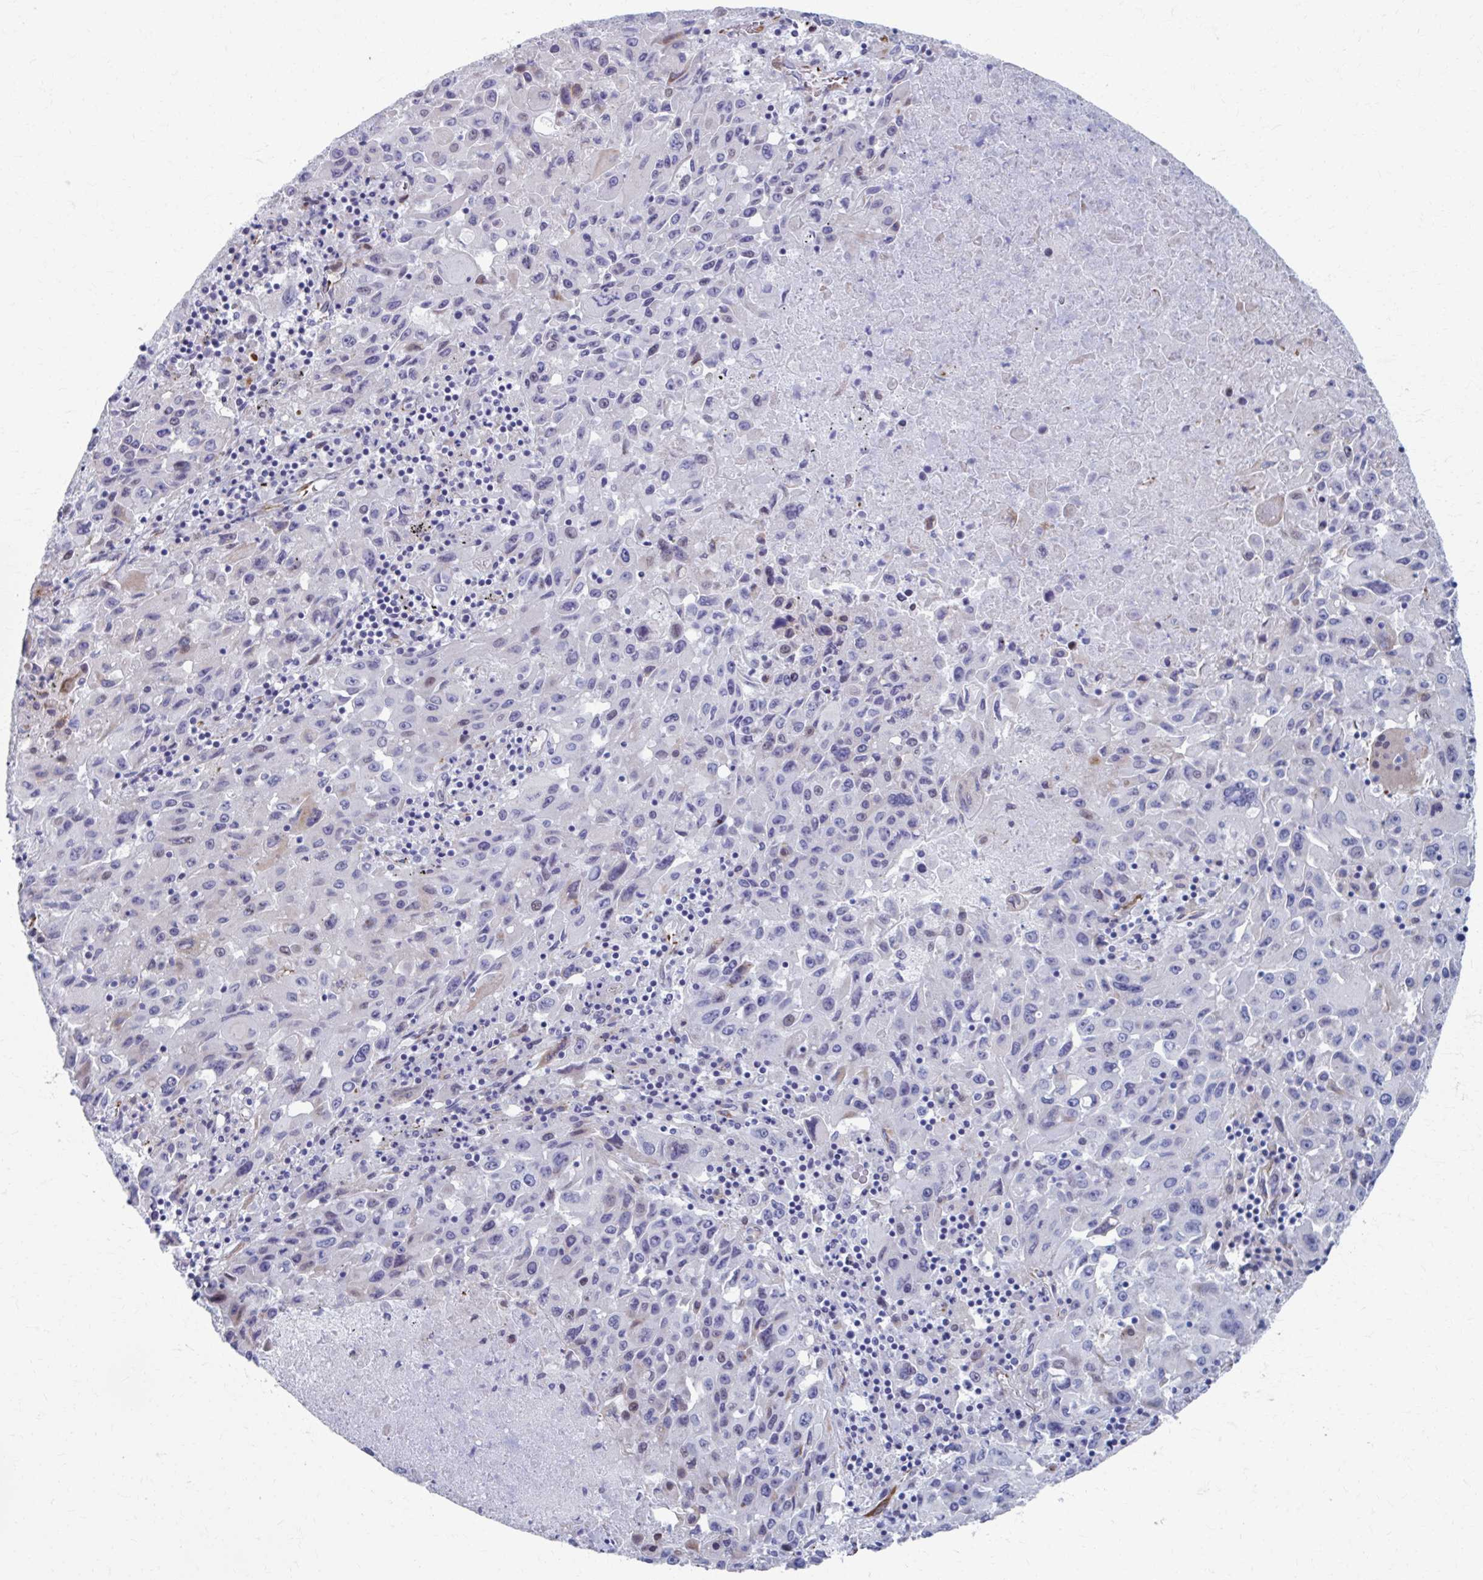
{"staining": {"intensity": "negative", "quantity": "none", "location": "none"}, "tissue": "lung cancer", "cell_type": "Tumor cells", "image_type": "cancer", "snomed": [{"axis": "morphology", "description": "Squamous cell carcinoma, NOS"}, {"axis": "topography", "description": "Lung"}], "caption": "DAB (3,3'-diaminobenzidine) immunohistochemical staining of human squamous cell carcinoma (lung) shows no significant expression in tumor cells.", "gene": "ABHD16B", "patient": {"sex": "male", "age": 63}}